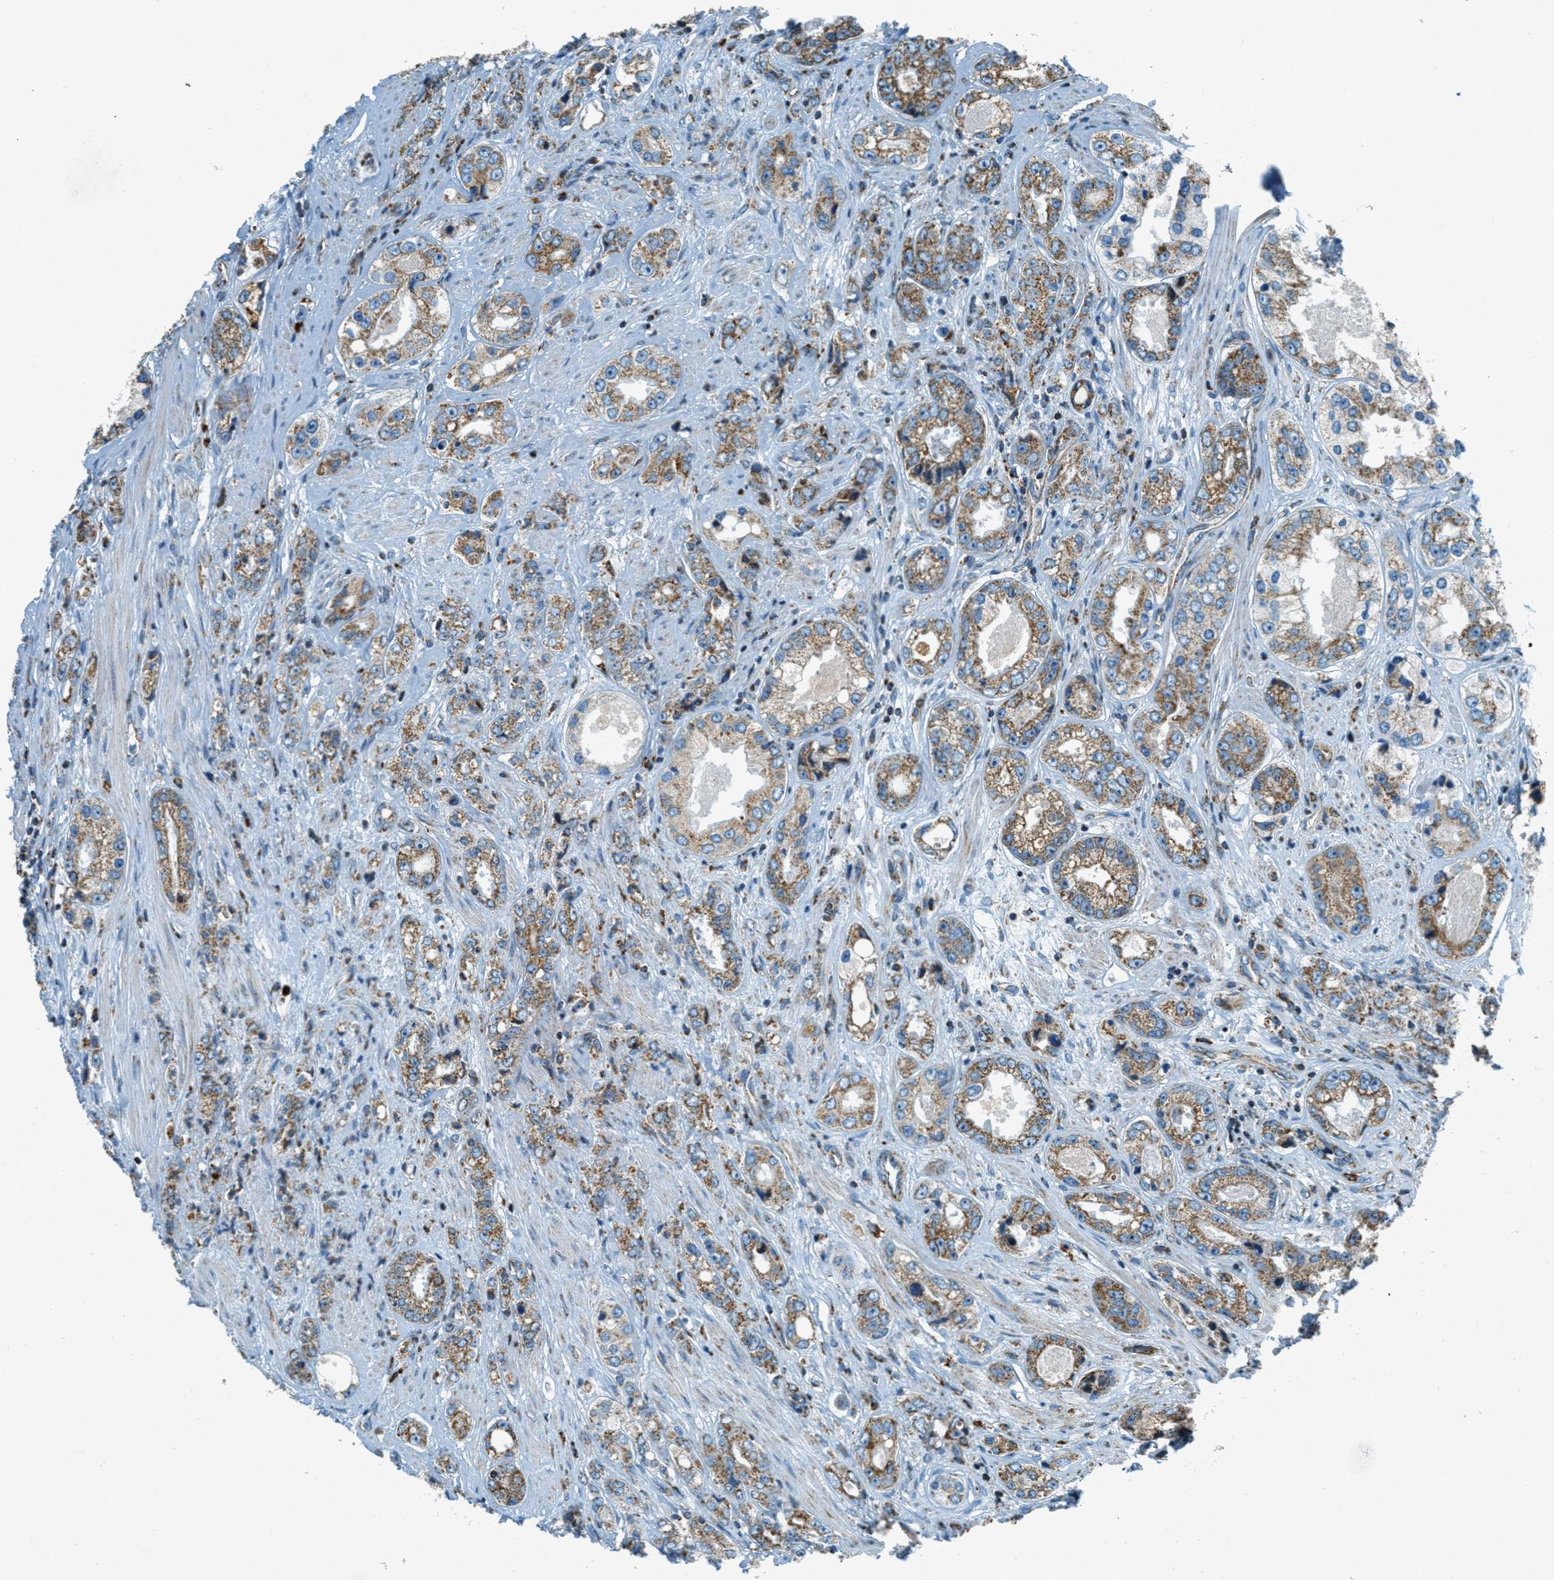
{"staining": {"intensity": "moderate", "quantity": "25%-75%", "location": "cytoplasmic/membranous"}, "tissue": "prostate cancer", "cell_type": "Tumor cells", "image_type": "cancer", "snomed": [{"axis": "morphology", "description": "Adenocarcinoma, High grade"}, {"axis": "topography", "description": "Prostate"}], "caption": "An immunohistochemistry histopathology image of neoplastic tissue is shown. Protein staining in brown shows moderate cytoplasmic/membranous positivity in prostate high-grade adenocarcinoma within tumor cells.", "gene": "CHST15", "patient": {"sex": "male", "age": 61}}